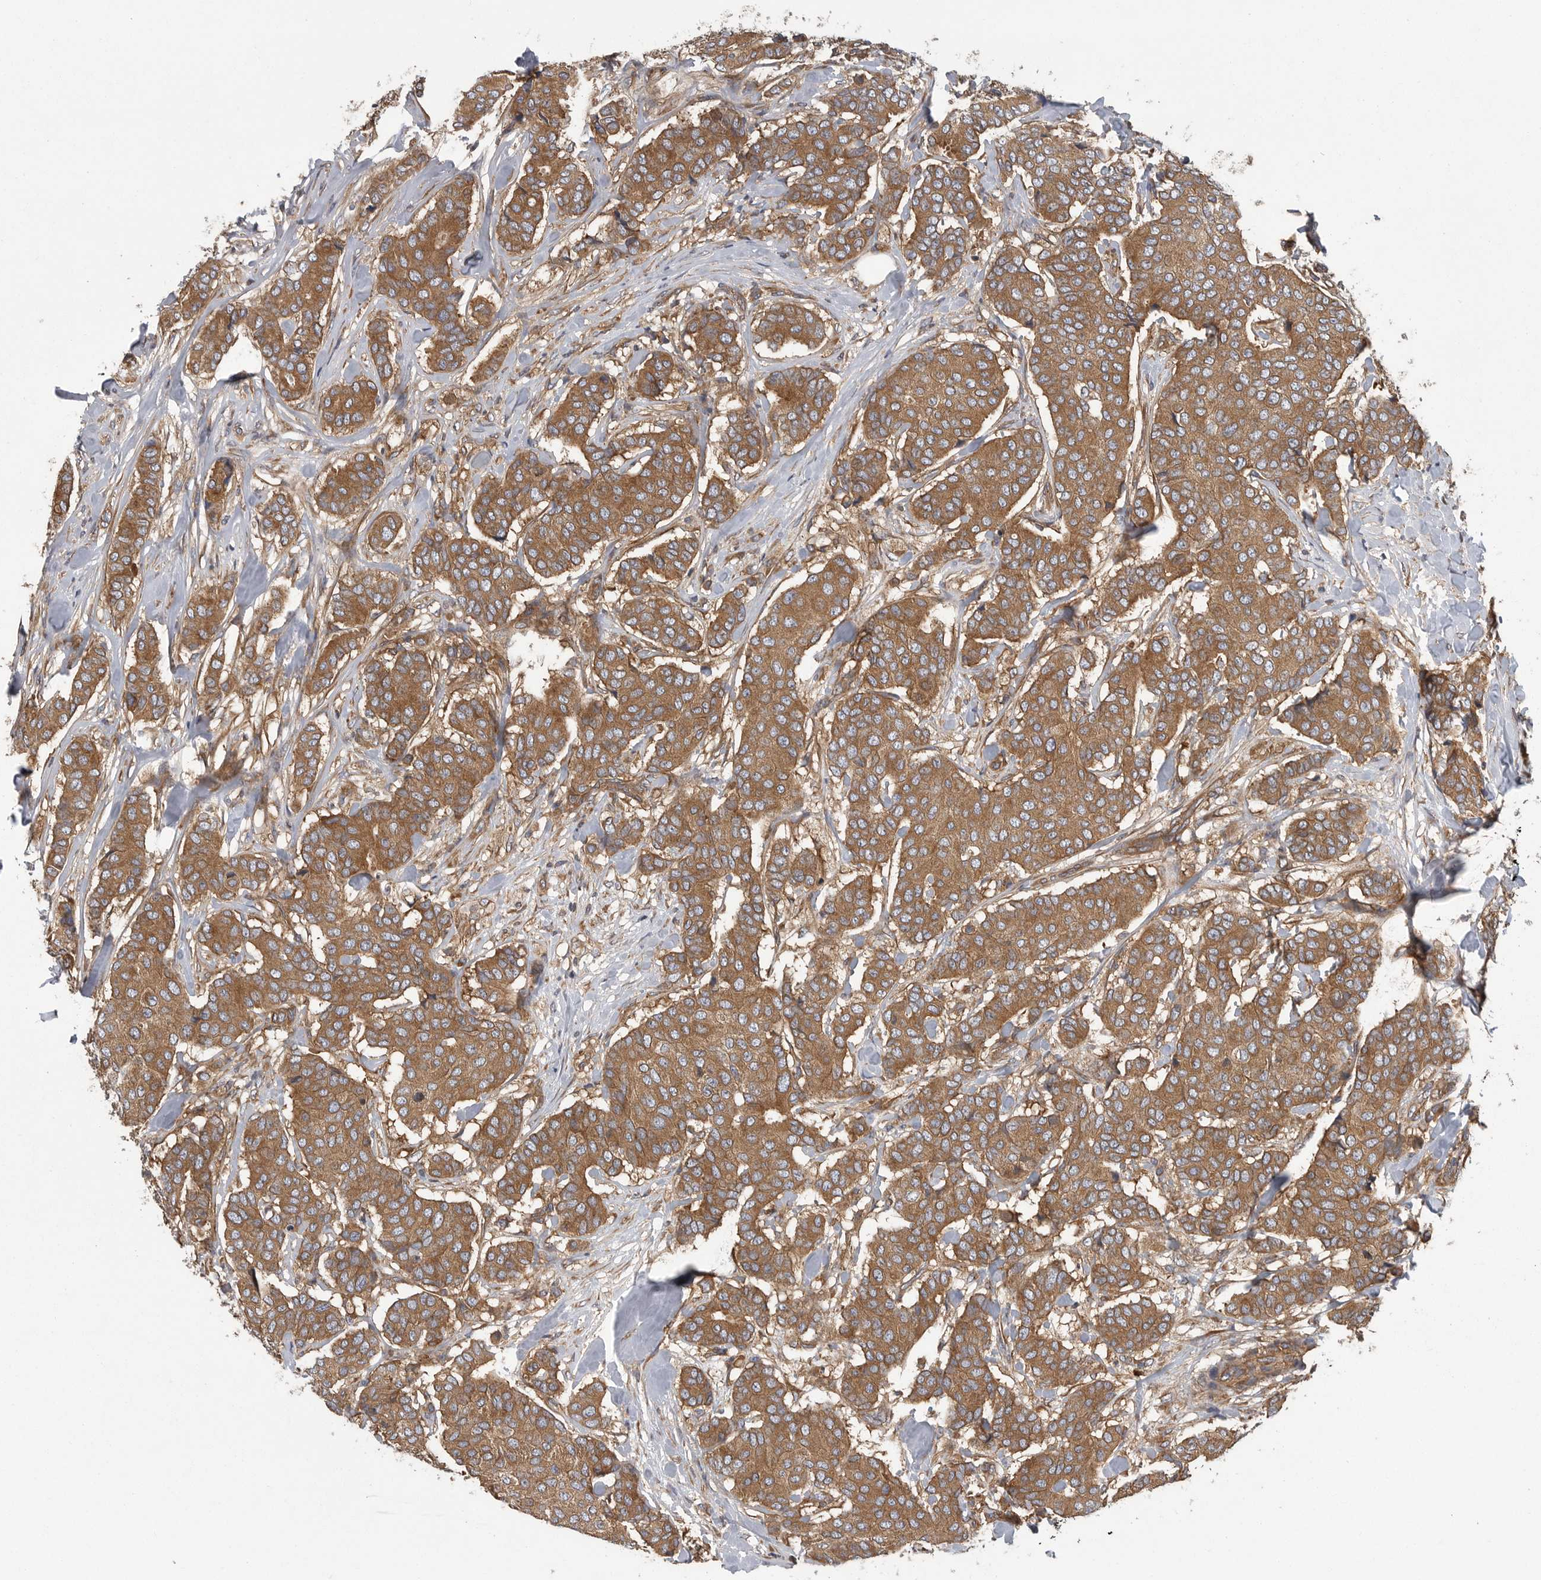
{"staining": {"intensity": "moderate", "quantity": ">75%", "location": "cytoplasmic/membranous"}, "tissue": "breast cancer", "cell_type": "Tumor cells", "image_type": "cancer", "snomed": [{"axis": "morphology", "description": "Duct carcinoma"}, {"axis": "topography", "description": "Breast"}], "caption": "Tumor cells reveal medium levels of moderate cytoplasmic/membranous positivity in about >75% of cells in human breast cancer.", "gene": "OXR1", "patient": {"sex": "female", "age": 75}}